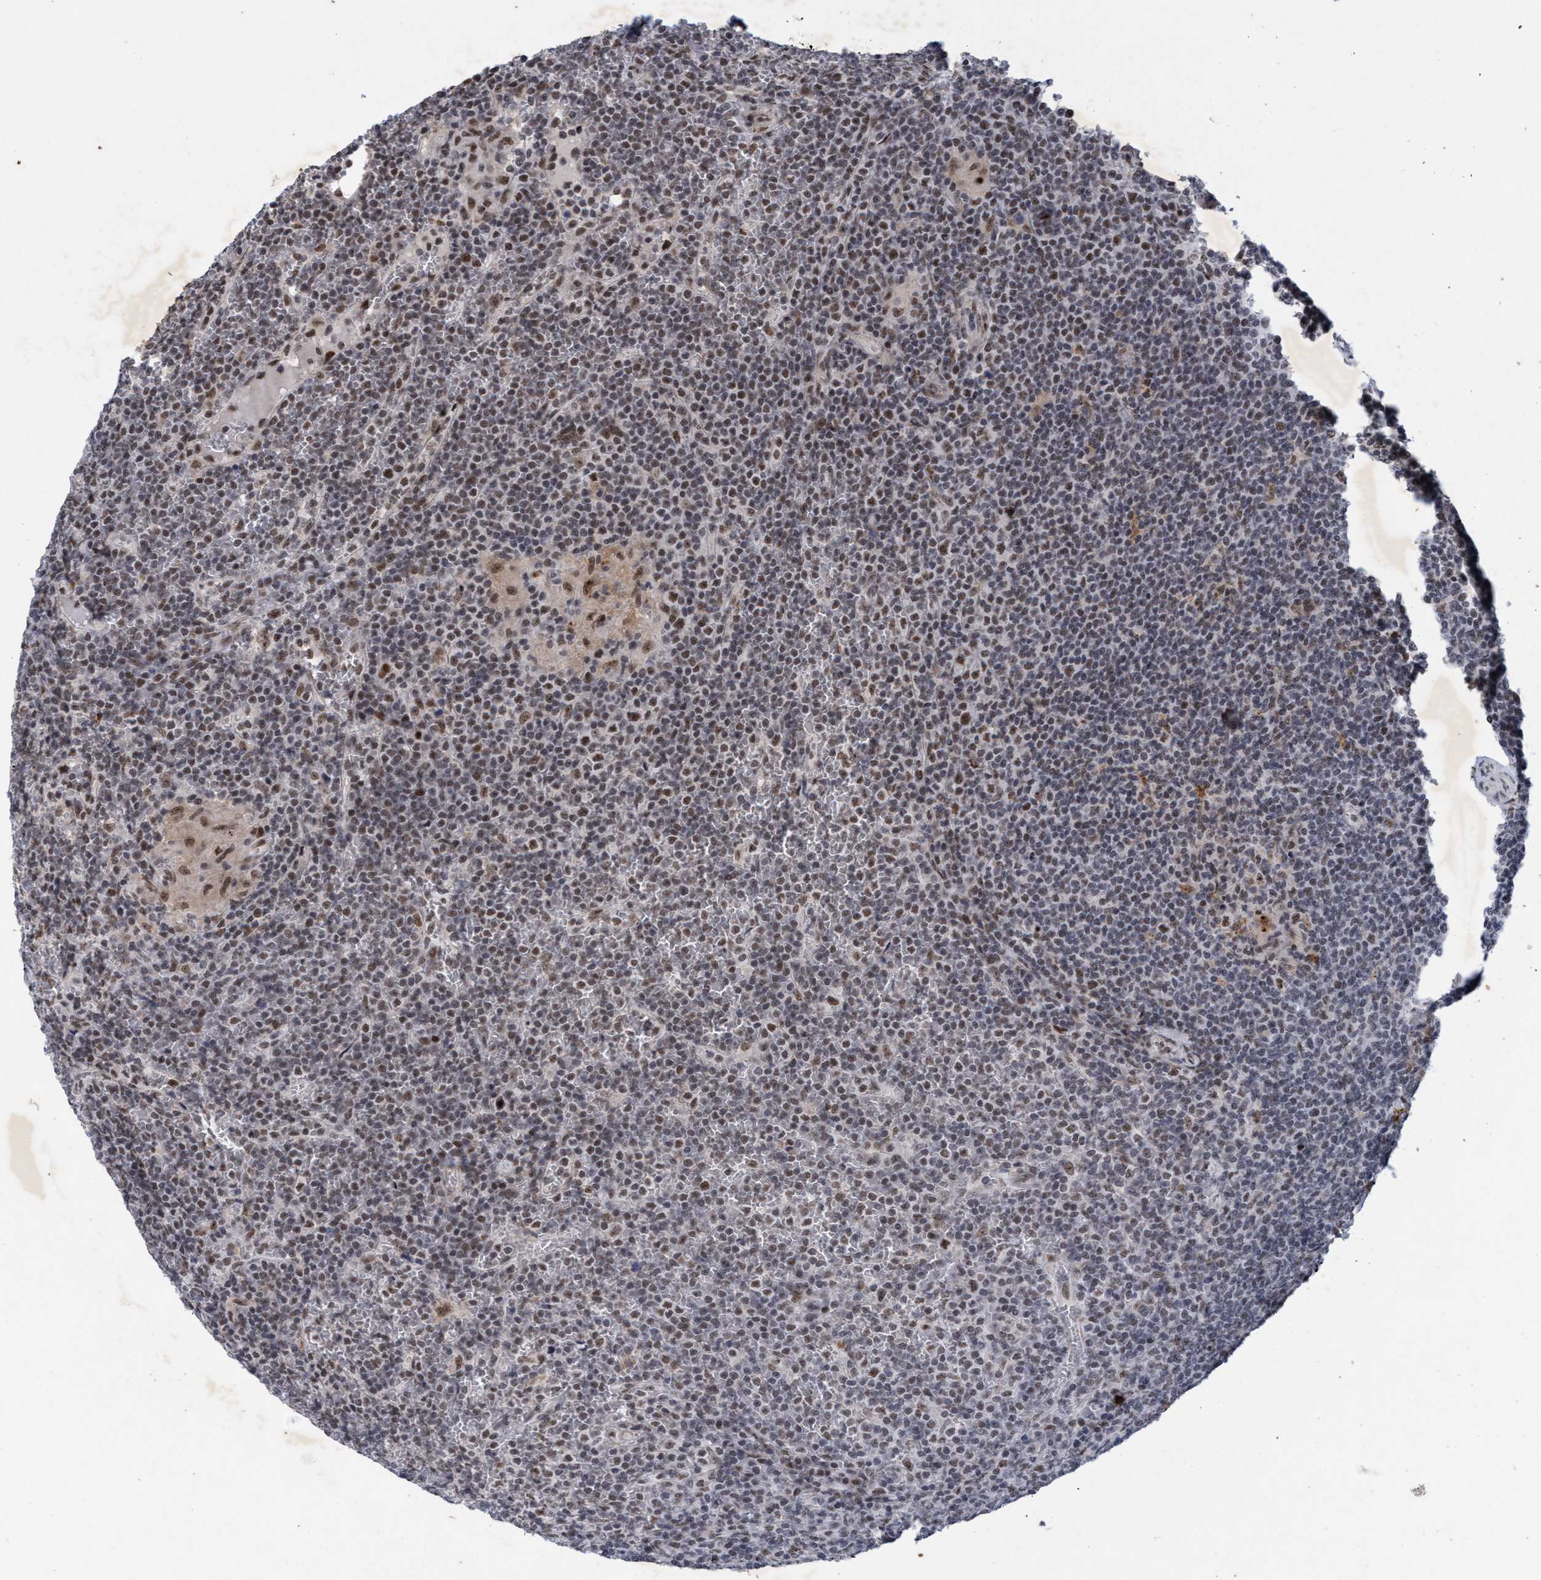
{"staining": {"intensity": "weak", "quantity": ">75%", "location": "nuclear"}, "tissue": "lymphoma", "cell_type": "Tumor cells", "image_type": "cancer", "snomed": [{"axis": "morphology", "description": "Malignant lymphoma, non-Hodgkin's type, Low grade"}, {"axis": "topography", "description": "Spleen"}], "caption": "An immunohistochemistry (IHC) image of neoplastic tissue is shown. Protein staining in brown shows weak nuclear positivity in malignant lymphoma, non-Hodgkin's type (low-grade) within tumor cells.", "gene": "GLT6D1", "patient": {"sex": "female", "age": 19}}